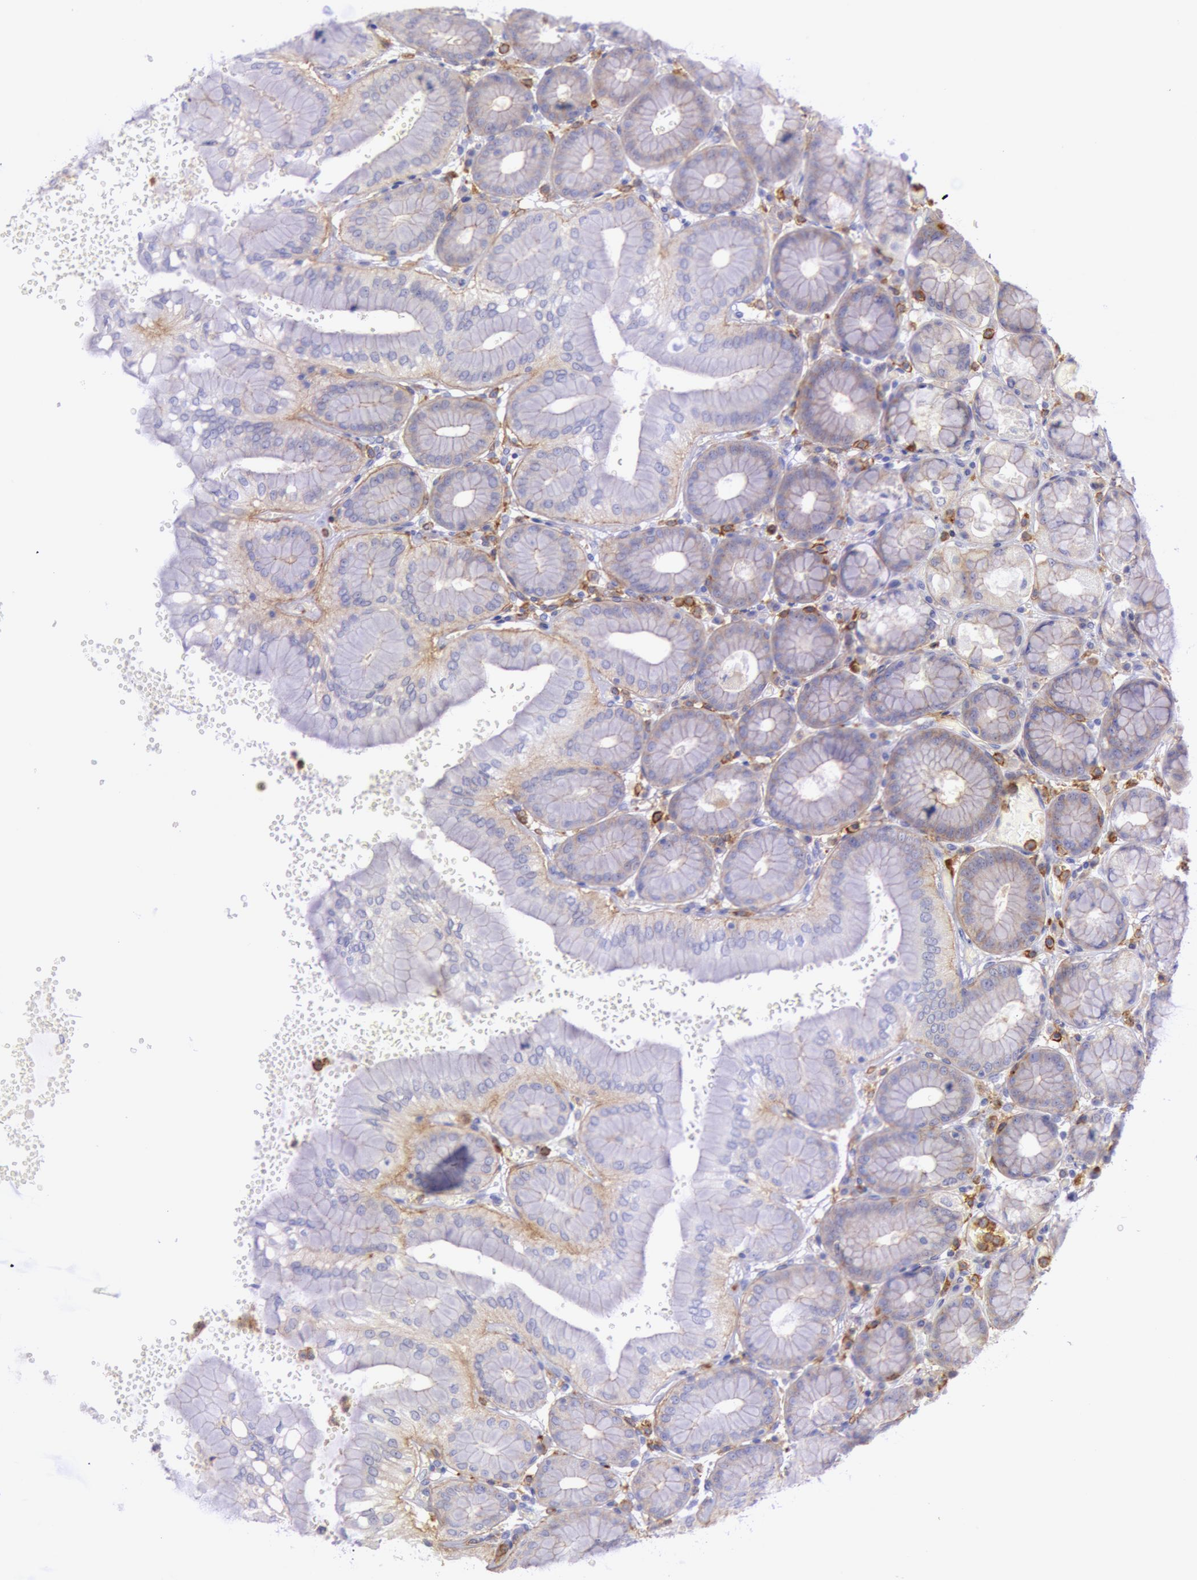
{"staining": {"intensity": "weak", "quantity": "25%-75%", "location": "cytoplasmic/membranous"}, "tissue": "stomach", "cell_type": "Glandular cells", "image_type": "normal", "snomed": [{"axis": "morphology", "description": "Normal tissue, NOS"}, {"axis": "topography", "description": "Stomach, upper"}, {"axis": "topography", "description": "Stomach"}], "caption": "Stomach stained with DAB (3,3'-diaminobenzidine) immunohistochemistry reveals low levels of weak cytoplasmic/membranous expression in about 25%-75% of glandular cells. The staining is performed using DAB (3,3'-diaminobenzidine) brown chromogen to label protein expression. The nuclei are counter-stained blue using hematoxylin.", "gene": "LYN", "patient": {"sex": "male", "age": 76}}